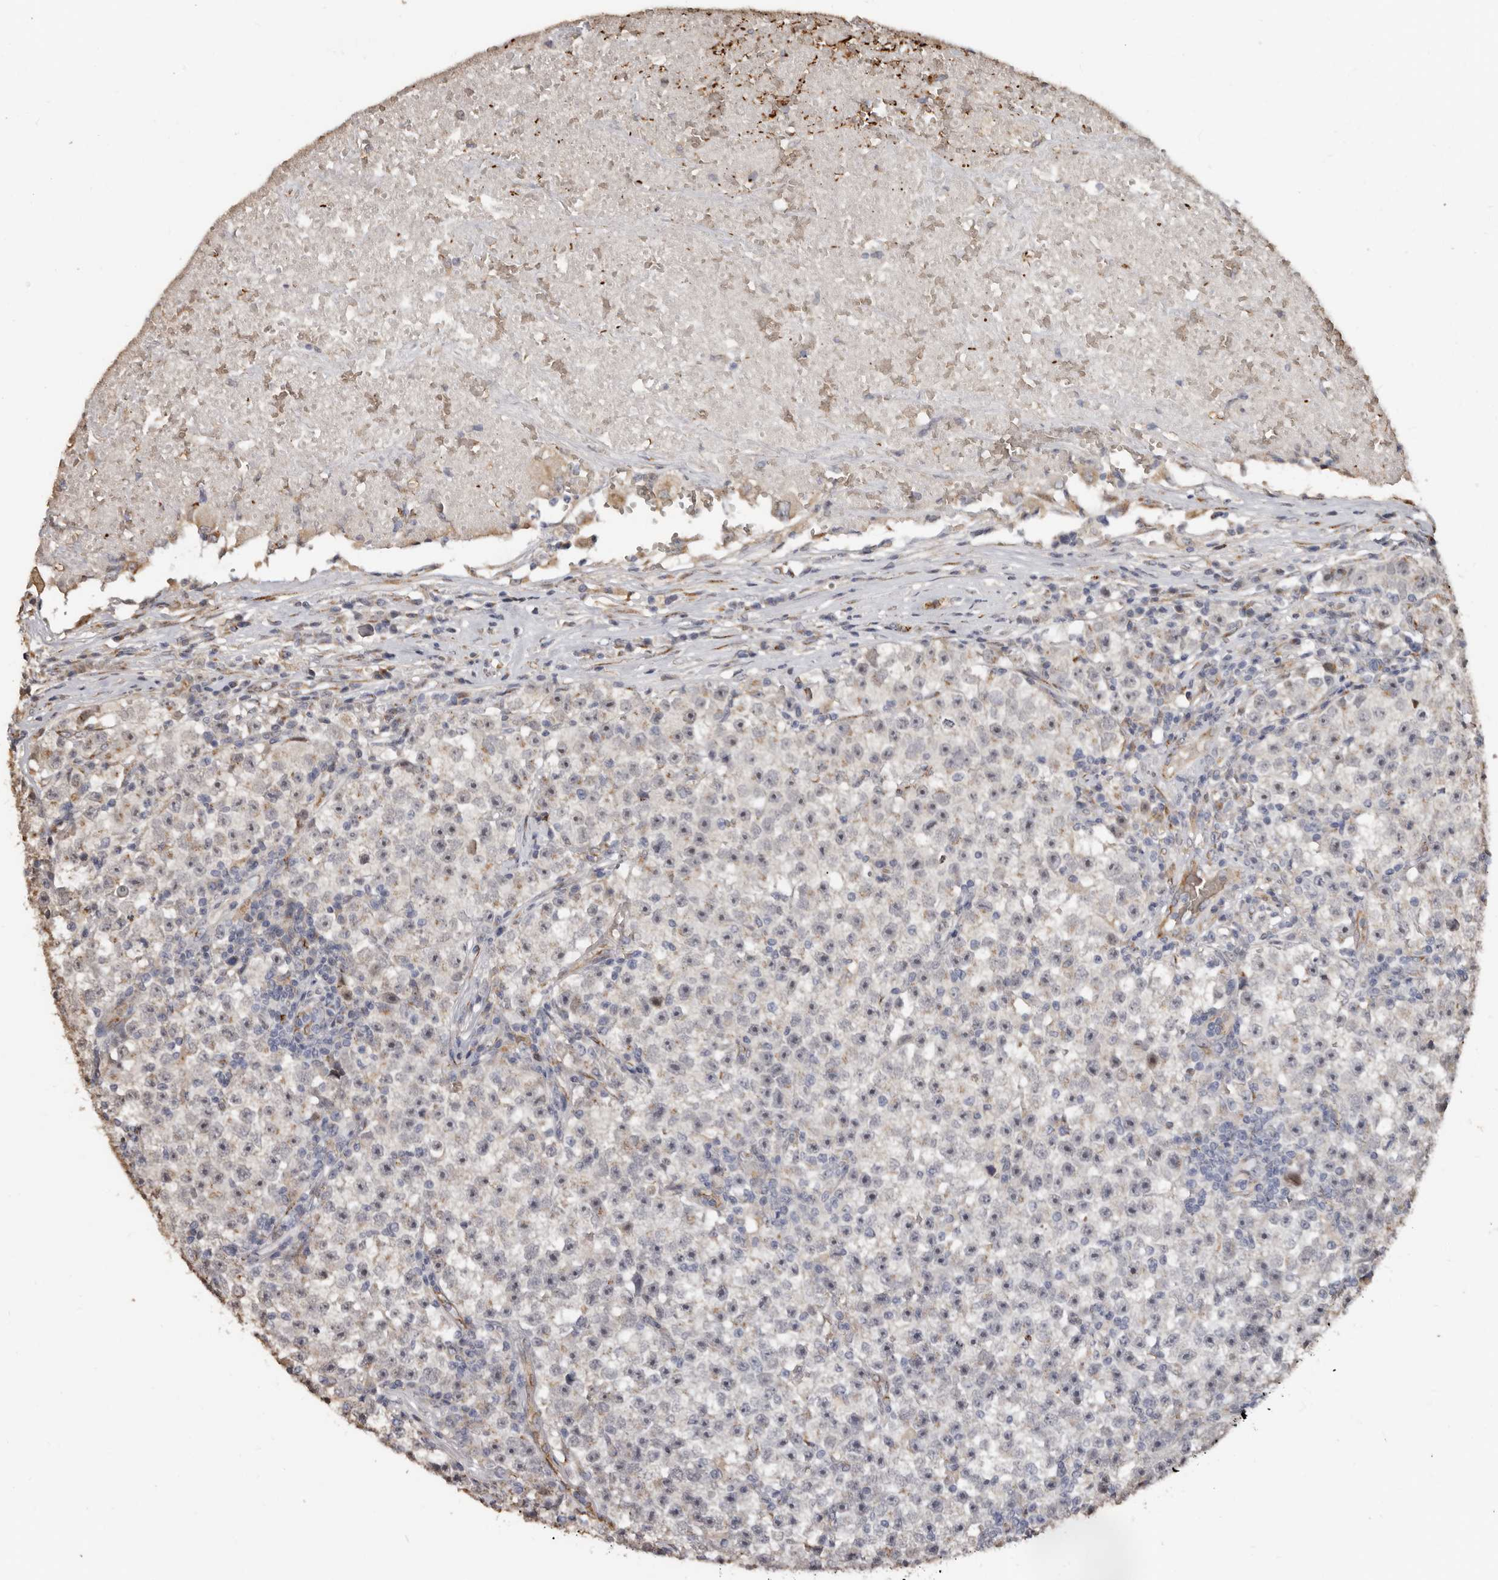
{"staining": {"intensity": "negative", "quantity": "none", "location": "none"}, "tissue": "testis cancer", "cell_type": "Tumor cells", "image_type": "cancer", "snomed": [{"axis": "morphology", "description": "Seminoma, NOS"}, {"axis": "topography", "description": "Testis"}], "caption": "The image displays no staining of tumor cells in testis cancer (seminoma).", "gene": "ENTREP1", "patient": {"sex": "male", "age": 22}}